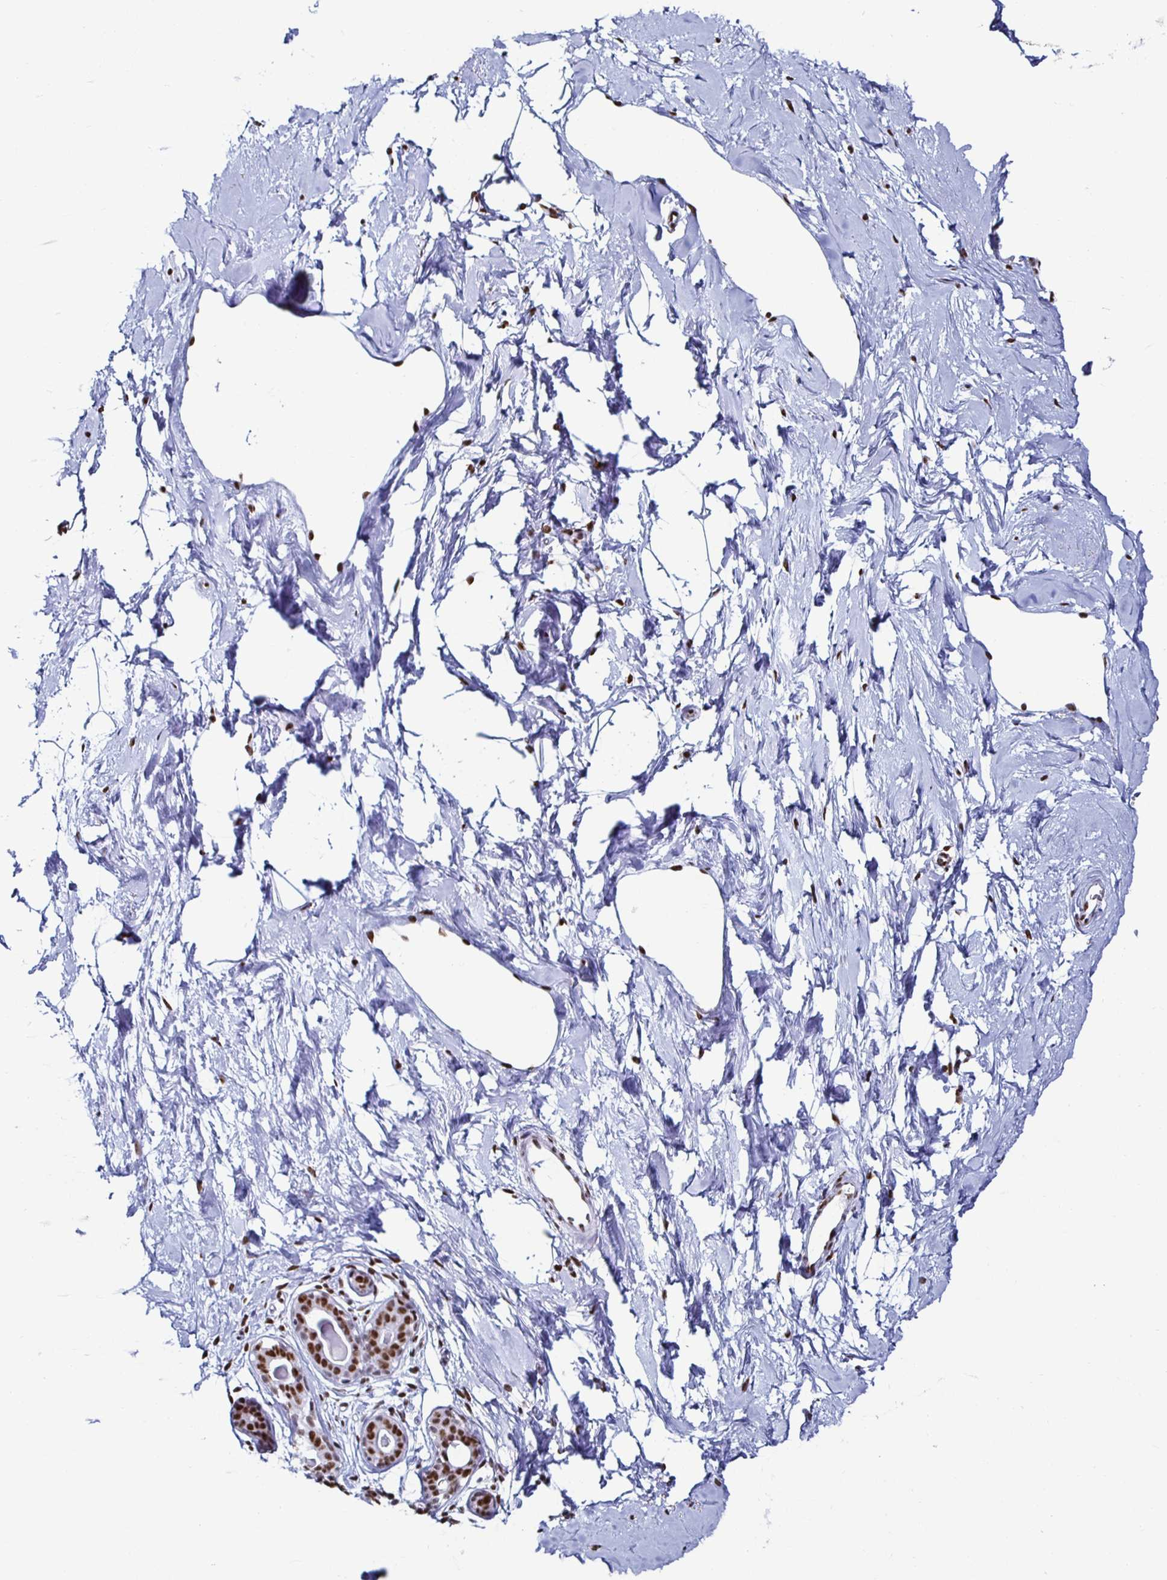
{"staining": {"intensity": "strong", "quantity": "25%-75%", "location": "nuclear"}, "tissue": "breast", "cell_type": "Adipocytes", "image_type": "normal", "snomed": [{"axis": "morphology", "description": "Normal tissue, NOS"}, {"axis": "topography", "description": "Breast"}], "caption": "This micrograph demonstrates IHC staining of unremarkable human breast, with high strong nuclear positivity in approximately 25%-75% of adipocytes.", "gene": "DDX39B", "patient": {"sex": "female", "age": 45}}